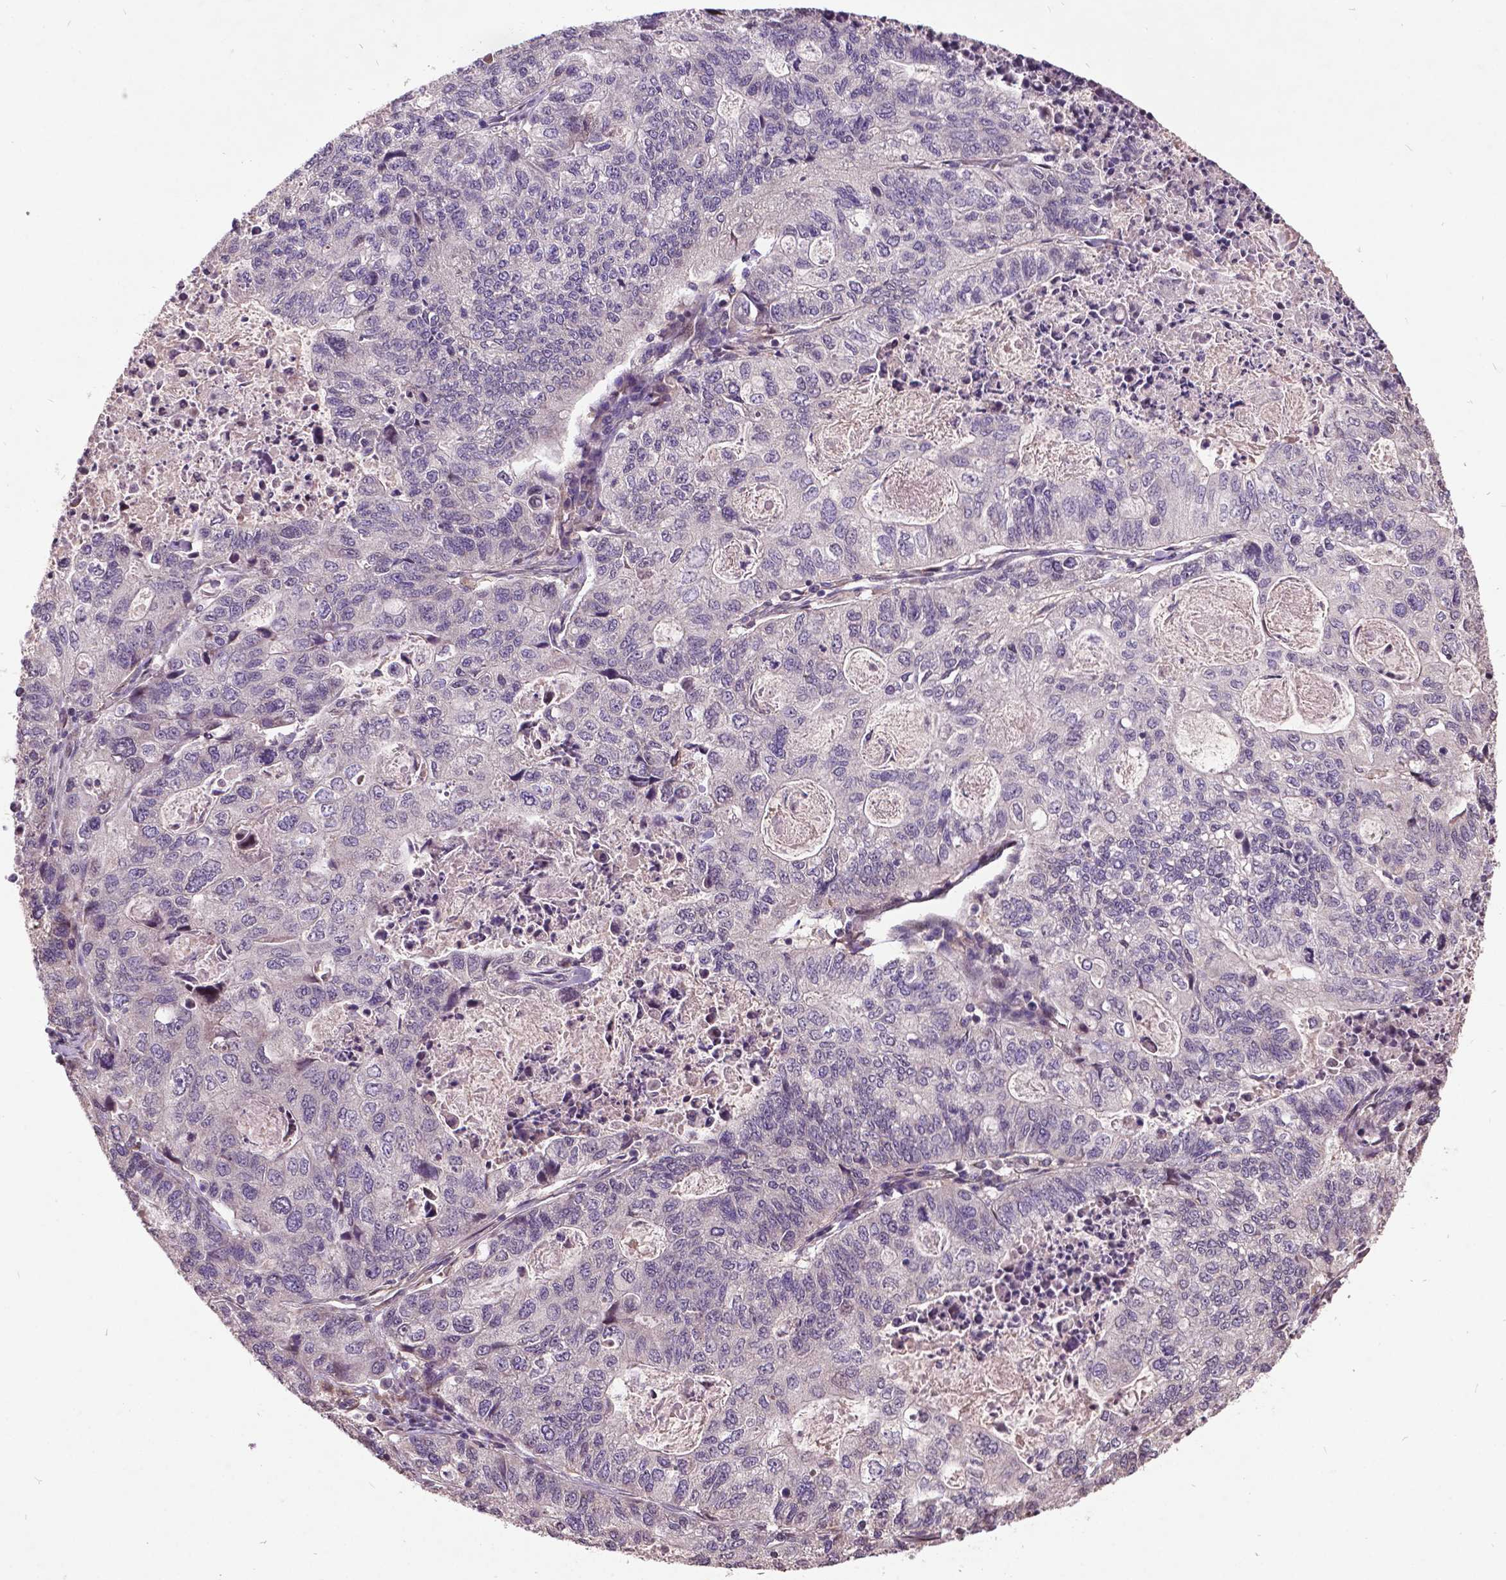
{"staining": {"intensity": "negative", "quantity": "none", "location": "none"}, "tissue": "stomach cancer", "cell_type": "Tumor cells", "image_type": "cancer", "snomed": [{"axis": "morphology", "description": "Adenocarcinoma, NOS"}, {"axis": "topography", "description": "Stomach, upper"}], "caption": "Tumor cells are negative for protein expression in human stomach cancer (adenocarcinoma). (DAB IHC visualized using brightfield microscopy, high magnification).", "gene": "AP1S3", "patient": {"sex": "female", "age": 67}}